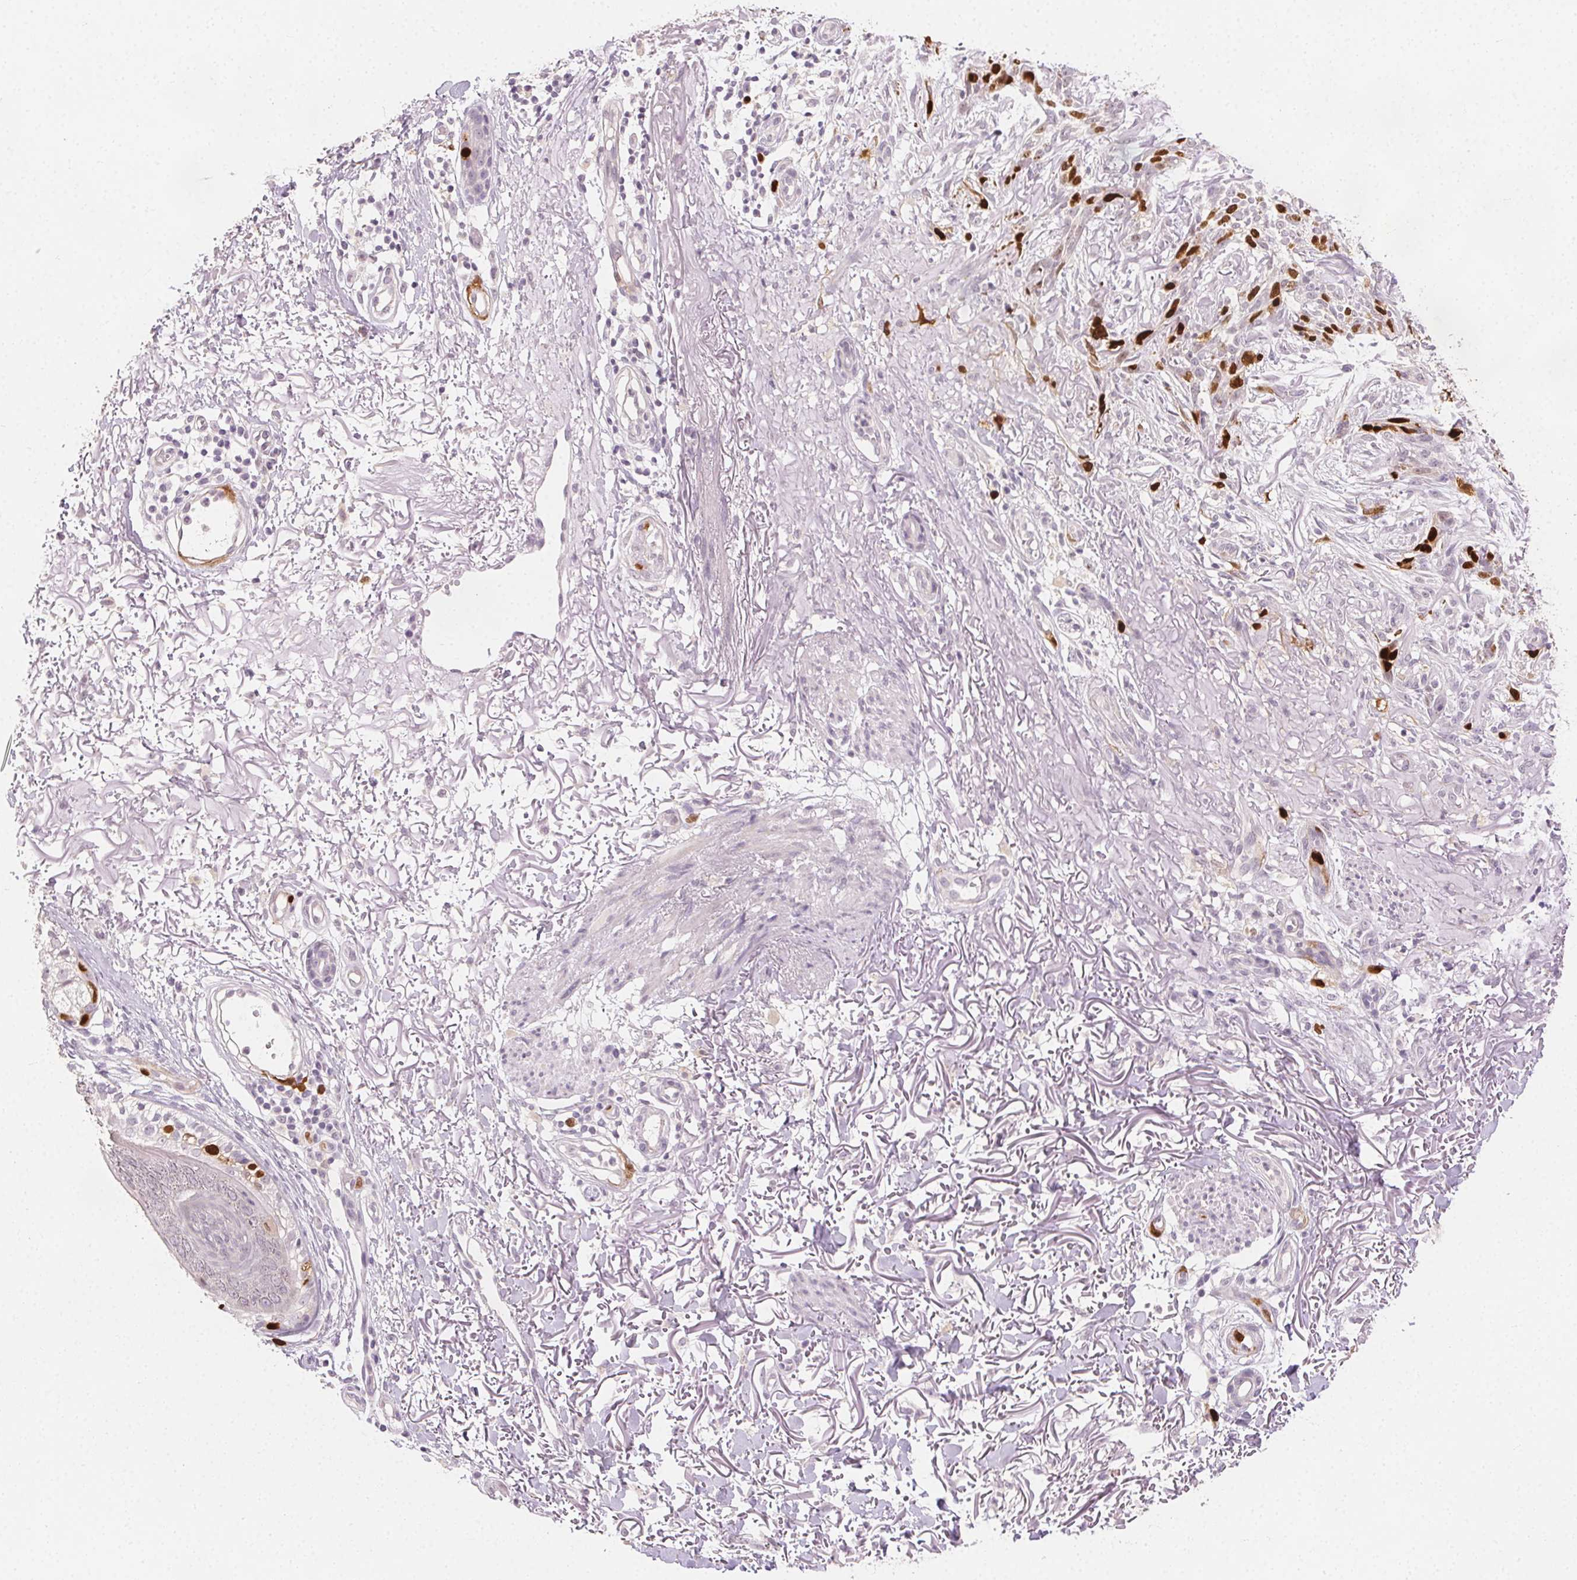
{"staining": {"intensity": "strong", "quantity": "<25%", "location": "nuclear"}, "tissue": "skin cancer", "cell_type": "Tumor cells", "image_type": "cancer", "snomed": [{"axis": "morphology", "description": "Basal cell carcinoma"}, {"axis": "topography", "description": "Skin"}], "caption": "Protein expression analysis of skin cancer (basal cell carcinoma) displays strong nuclear expression in approximately <25% of tumor cells.", "gene": "ANLN", "patient": {"sex": "male", "age": 74}}